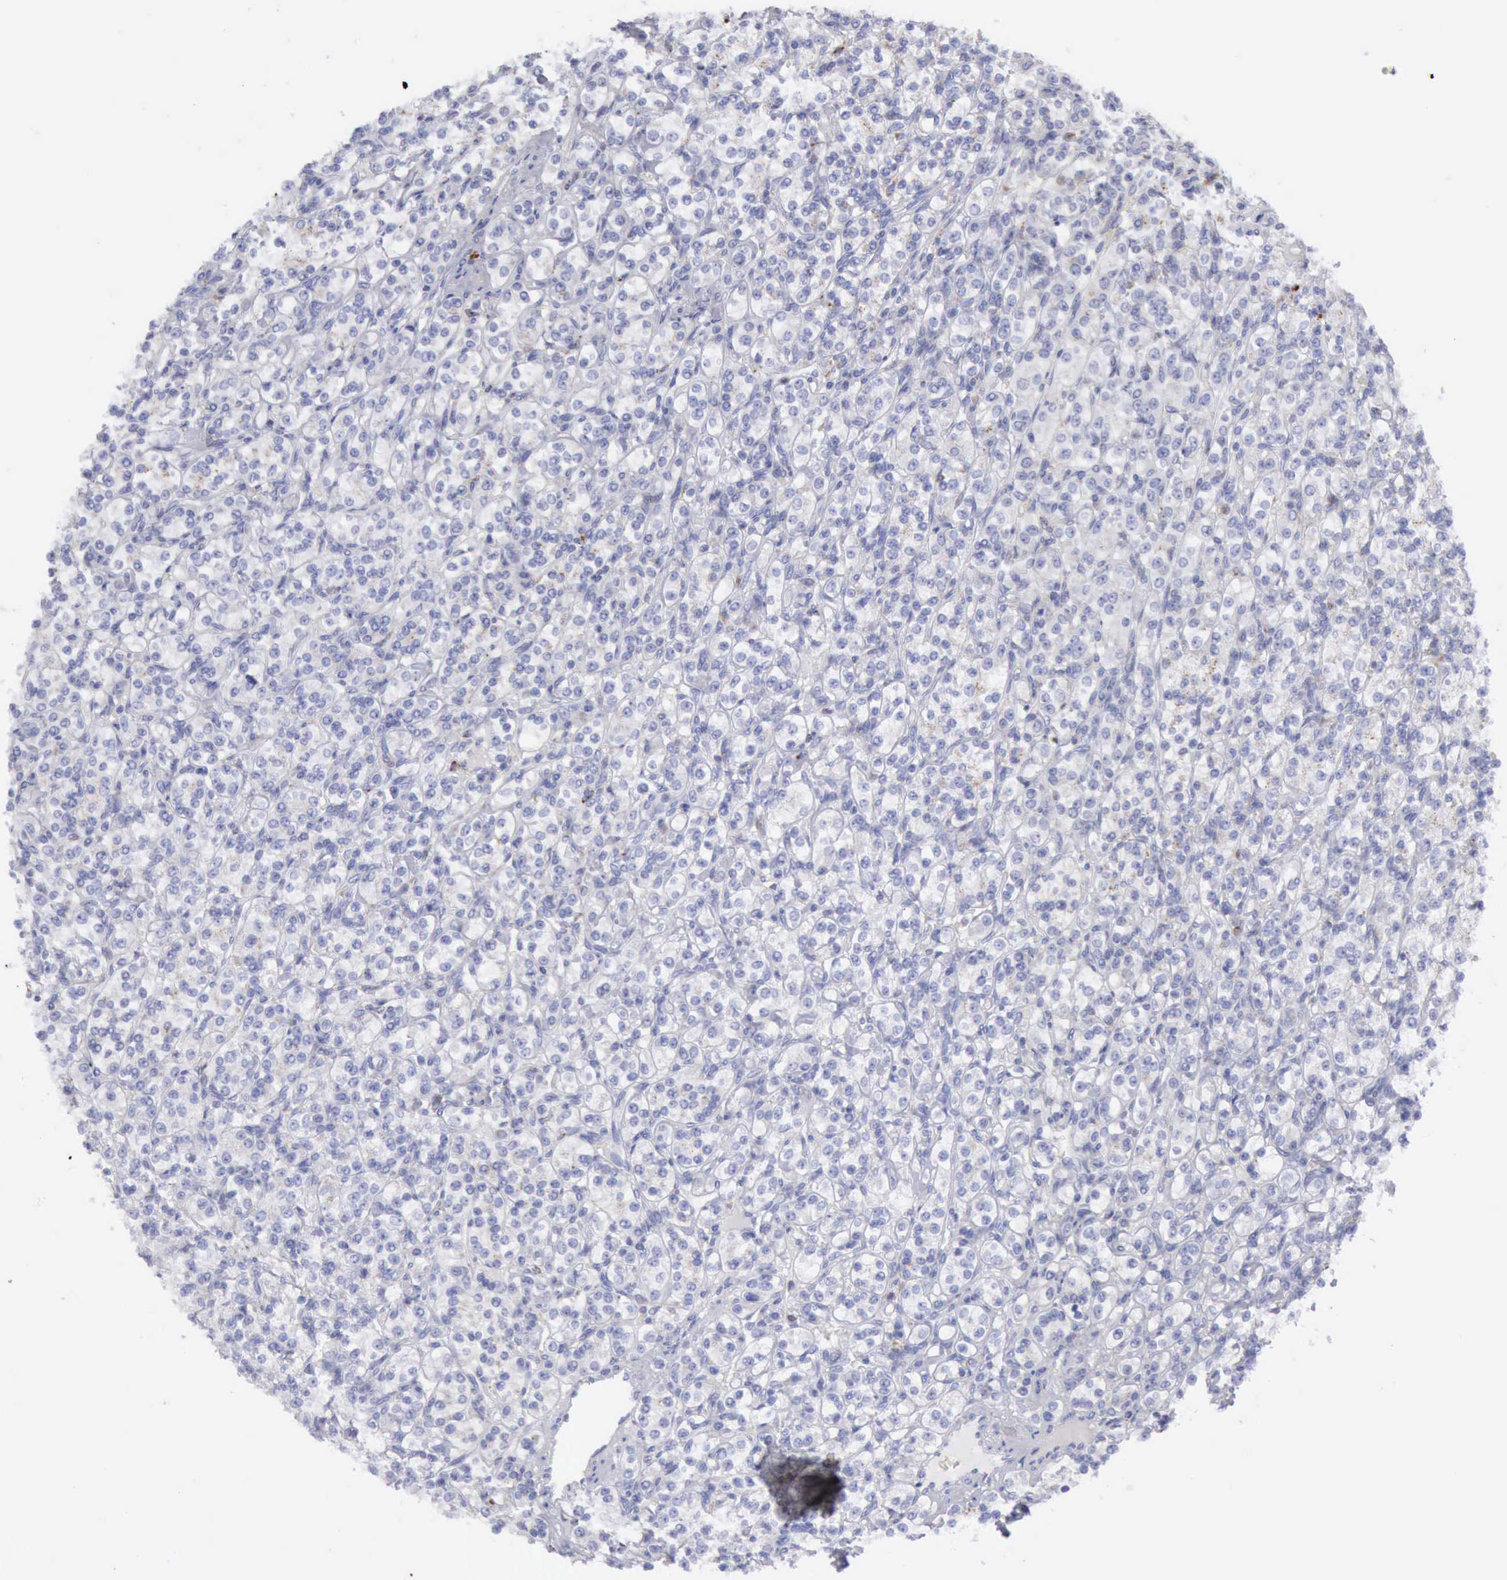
{"staining": {"intensity": "negative", "quantity": "none", "location": "none"}, "tissue": "renal cancer", "cell_type": "Tumor cells", "image_type": "cancer", "snomed": [{"axis": "morphology", "description": "Adenocarcinoma, NOS"}, {"axis": "topography", "description": "Kidney"}], "caption": "This micrograph is of adenocarcinoma (renal) stained with immunohistochemistry to label a protein in brown with the nuclei are counter-stained blue. There is no positivity in tumor cells.", "gene": "CTSS", "patient": {"sex": "male", "age": 77}}